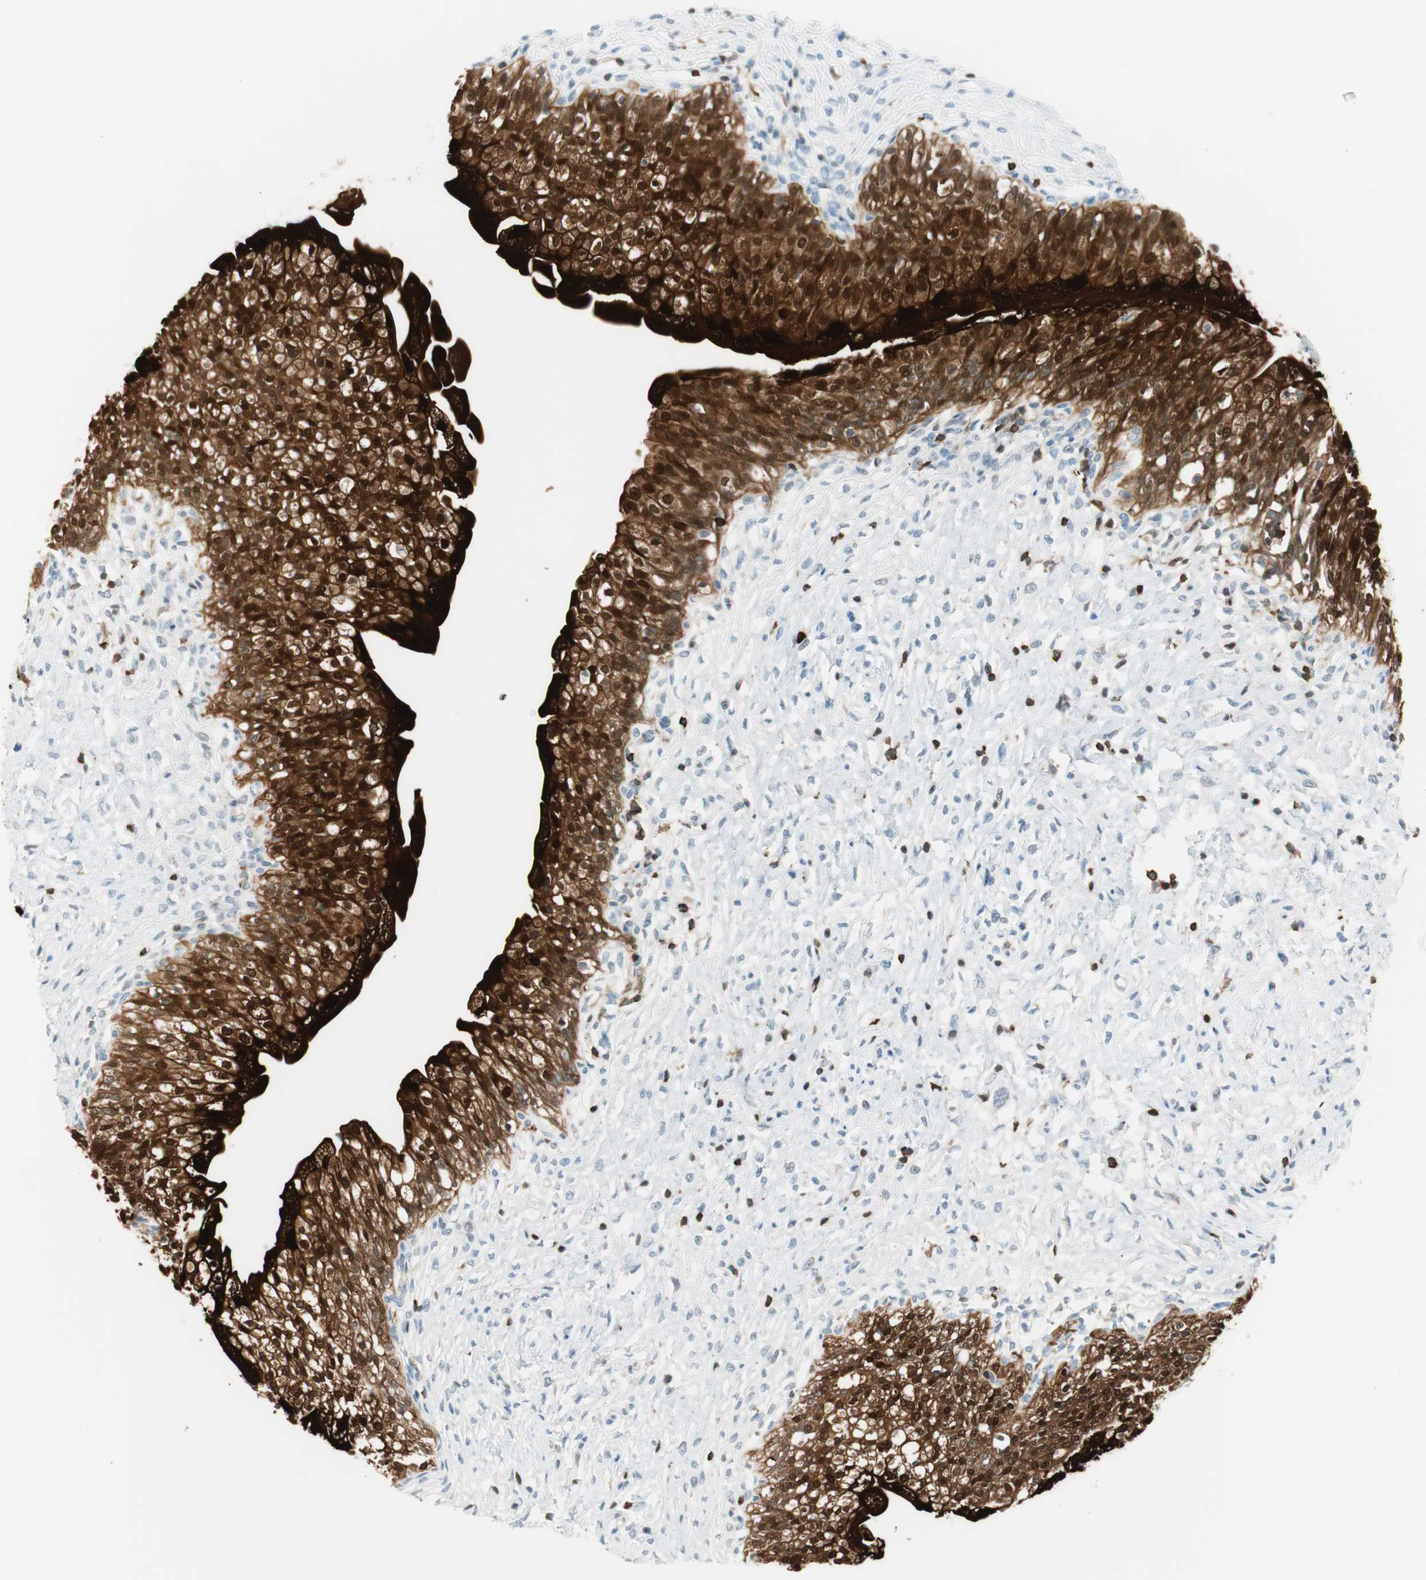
{"staining": {"intensity": "strong", "quantity": ">75%", "location": "cytoplasmic/membranous"}, "tissue": "urinary bladder", "cell_type": "Urothelial cells", "image_type": "normal", "snomed": [{"axis": "morphology", "description": "Normal tissue, NOS"}, {"axis": "morphology", "description": "Inflammation, NOS"}, {"axis": "topography", "description": "Urinary bladder"}], "caption": "Protein analysis of benign urinary bladder exhibits strong cytoplasmic/membranous expression in approximately >75% of urothelial cells.", "gene": "HPGD", "patient": {"sex": "female", "age": 80}}